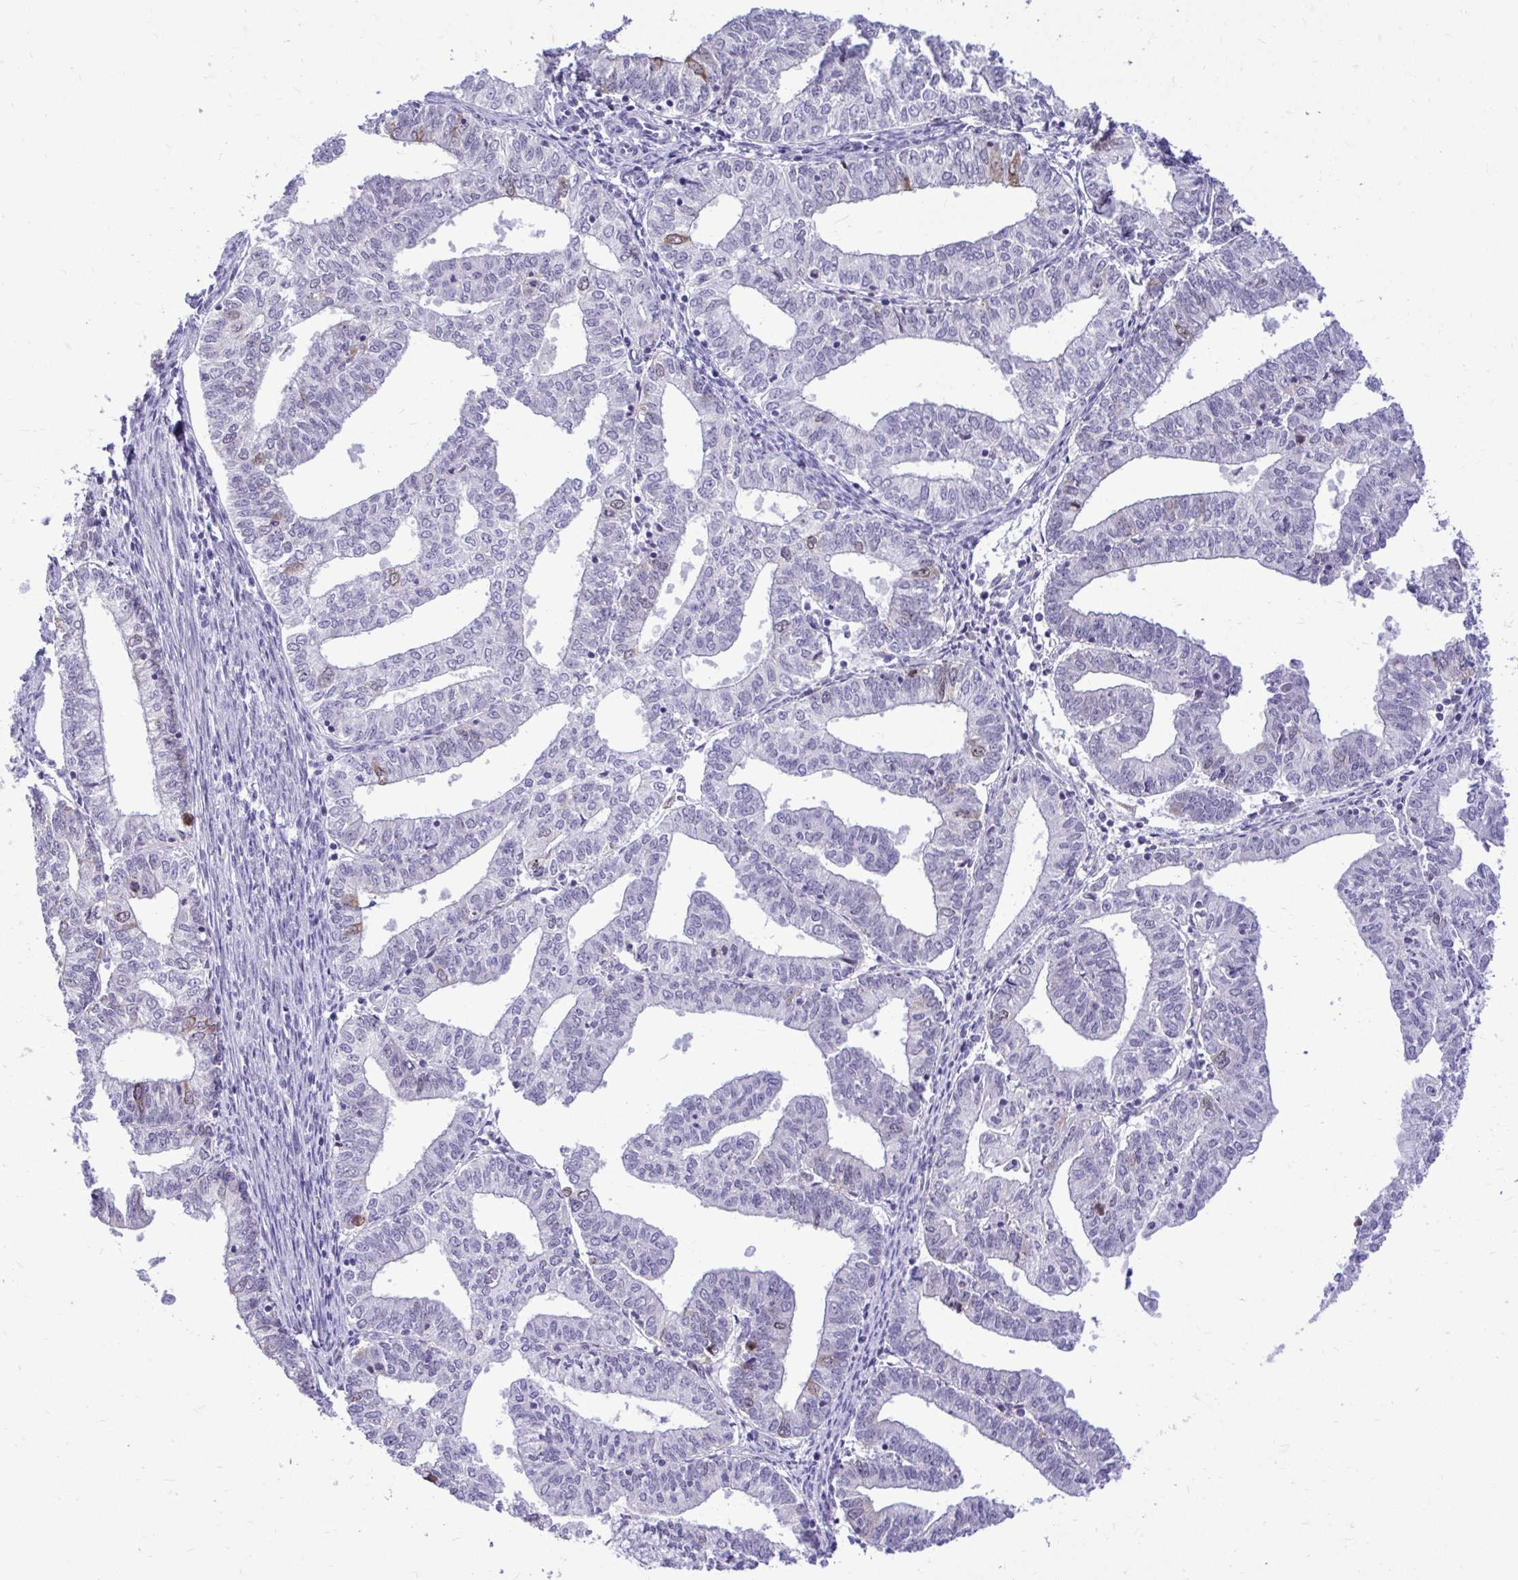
{"staining": {"intensity": "negative", "quantity": "none", "location": "none"}, "tissue": "endometrial cancer", "cell_type": "Tumor cells", "image_type": "cancer", "snomed": [{"axis": "morphology", "description": "Adenocarcinoma, NOS"}, {"axis": "topography", "description": "Endometrium"}], "caption": "This is a micrograph of IHC staining of endometrial cancer, which shows no expression in tumor cells.", "gene": "CDC20", "patient": {"sex": "female", "age": 61}}